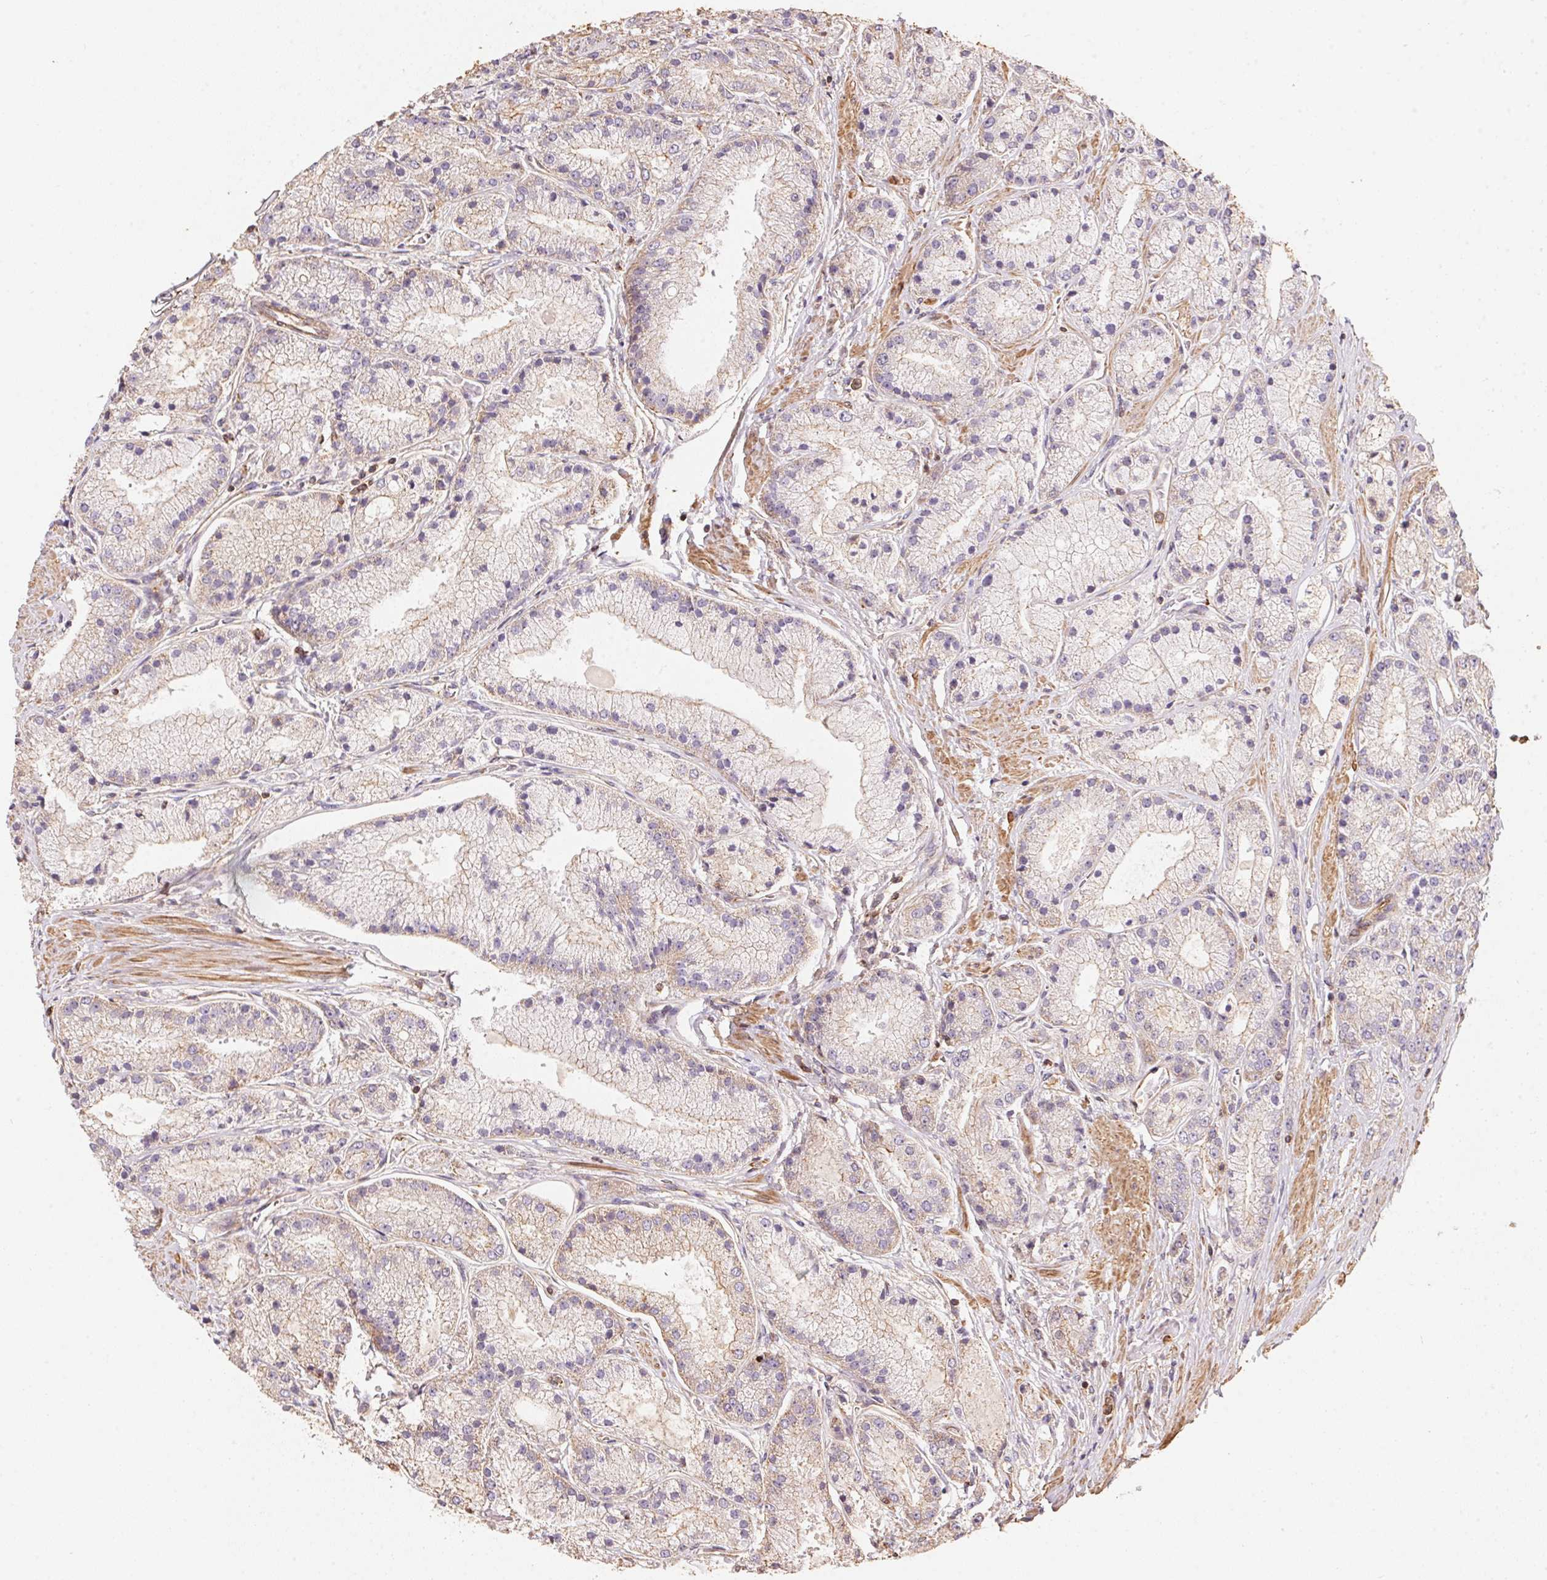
{"staining": {"intensity": "weak", "quantity": "25%-75%", "location": "cytoplasmic/membranous"}, "tissue": "prostate cancer", "cell_type": "Tumor cells", "image_type": "cancer", "snomed": [{"axis": "morphology", "description": "Adenocarcinoma, High grade"}, {"axis": "topography", "description": "Prostate"}], "caption": "Protein staining displays weak cytoplasmic/membranous positivity in approximately 25%-75% of tumor cells in prostate cancer. (brown staining indicates protein expression, while blue staining denotes nuclei).", "gene": "FRAS1", "patient": {"sex": "male", "age": 67}}